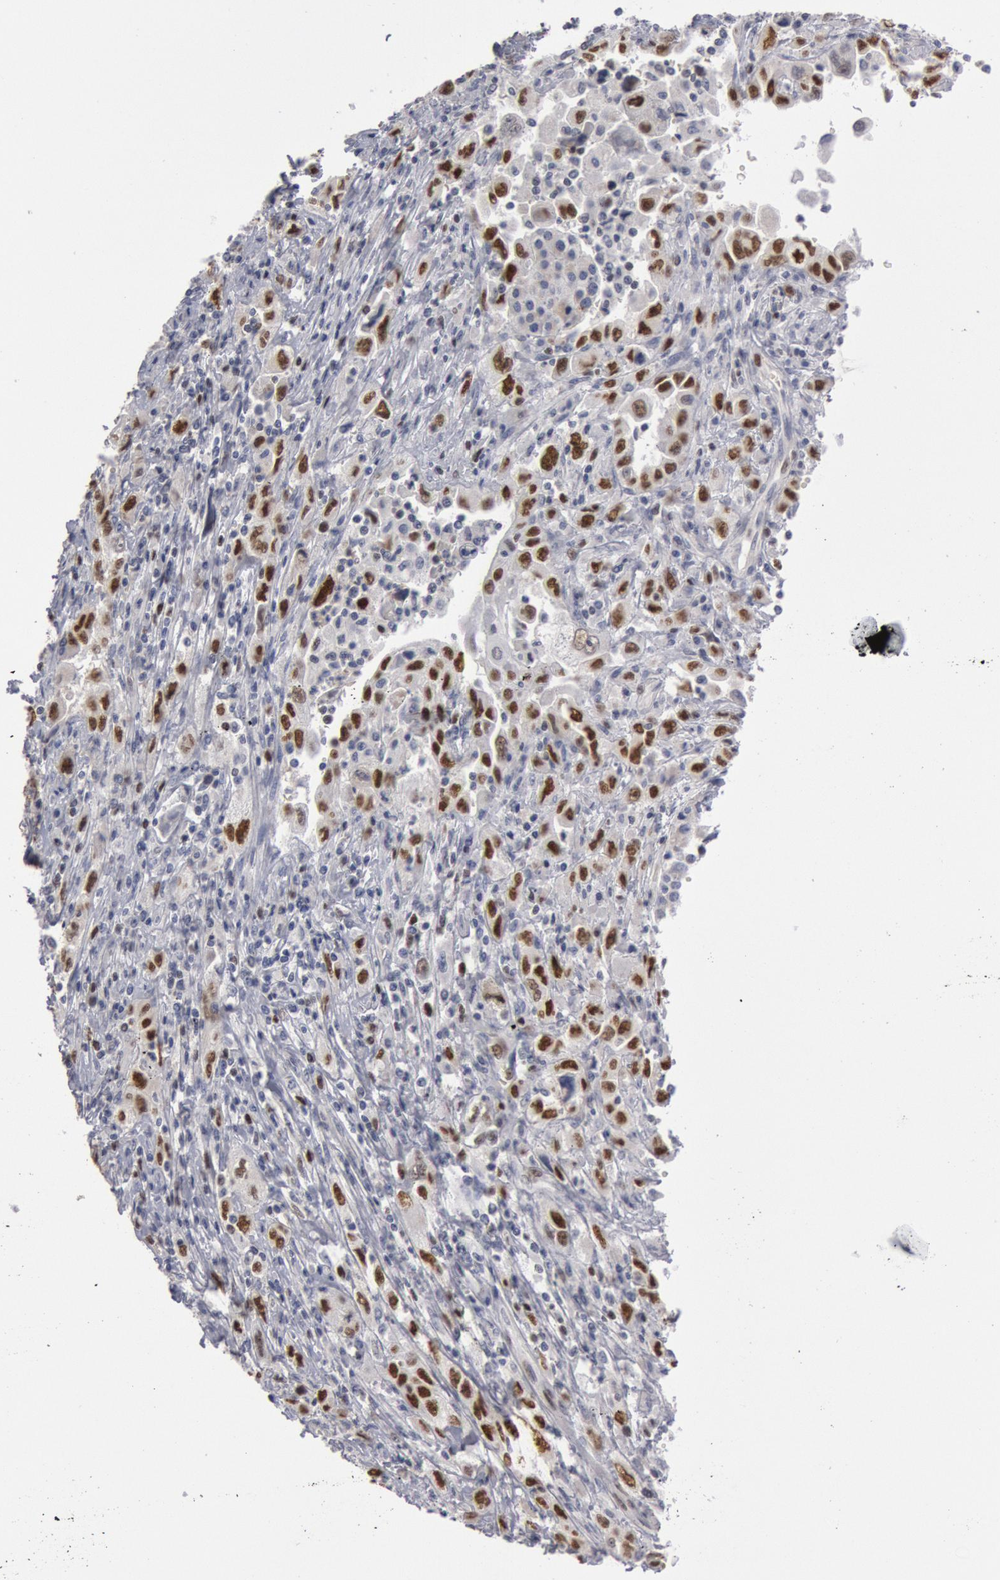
{"staining": {"intensity": "strong", "quantity": ">75%", "location": "nuclear"}, "tissue": "pancreatic cancer", "cell_type": "Tumor cells", "image_type": "cancer", "snomed": [{"axis": "morphology", "description": "Adenocarcinoma, NOS"}, {"axis": "topography", "description": "Pancreas"}], "caption": "A high amount of strong nuclear expression is identified in approximately >75% of tumor cells in pancreatic cancer tissue.", "gene": "WDHD1", "patient": {"sex": "male", "age": 70}}